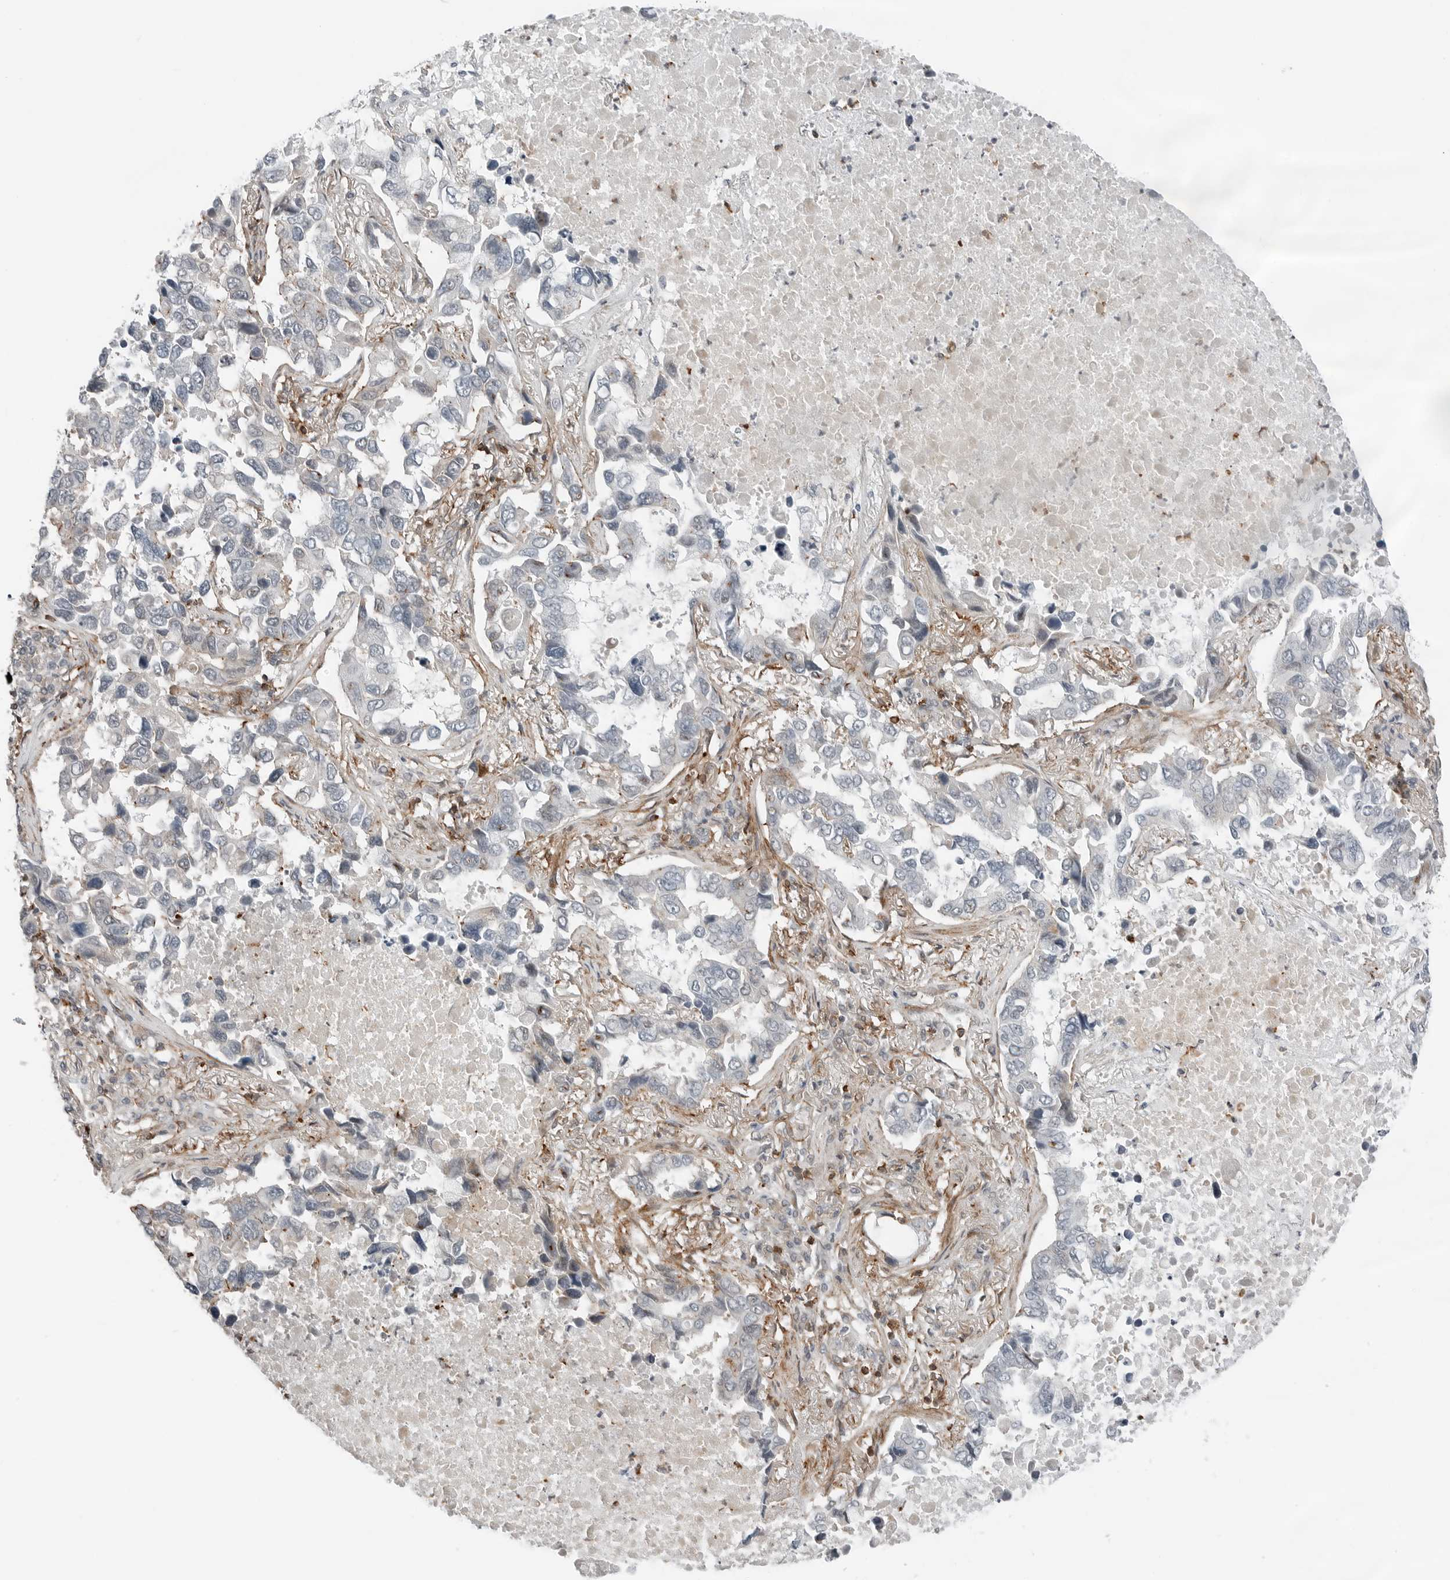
{"staining": {"intensity": "negative", "quantity": "none", "location": "none"}, "tissue": "lung cancer", "cell_type": "Tumor cells", "image_type": "cancer", "snomed": [{"axis": "morphology", "description": "Adenocarcinoma, NOS"}, {"axis": "topography", "description": "Lung"}], "caption": "Immunohistochemical staining of human lung adenocarcinoma shows no significant expression in tumor cells.", "gene": "LEFTY2", "patient": {"sex": "male", "age": 64}}